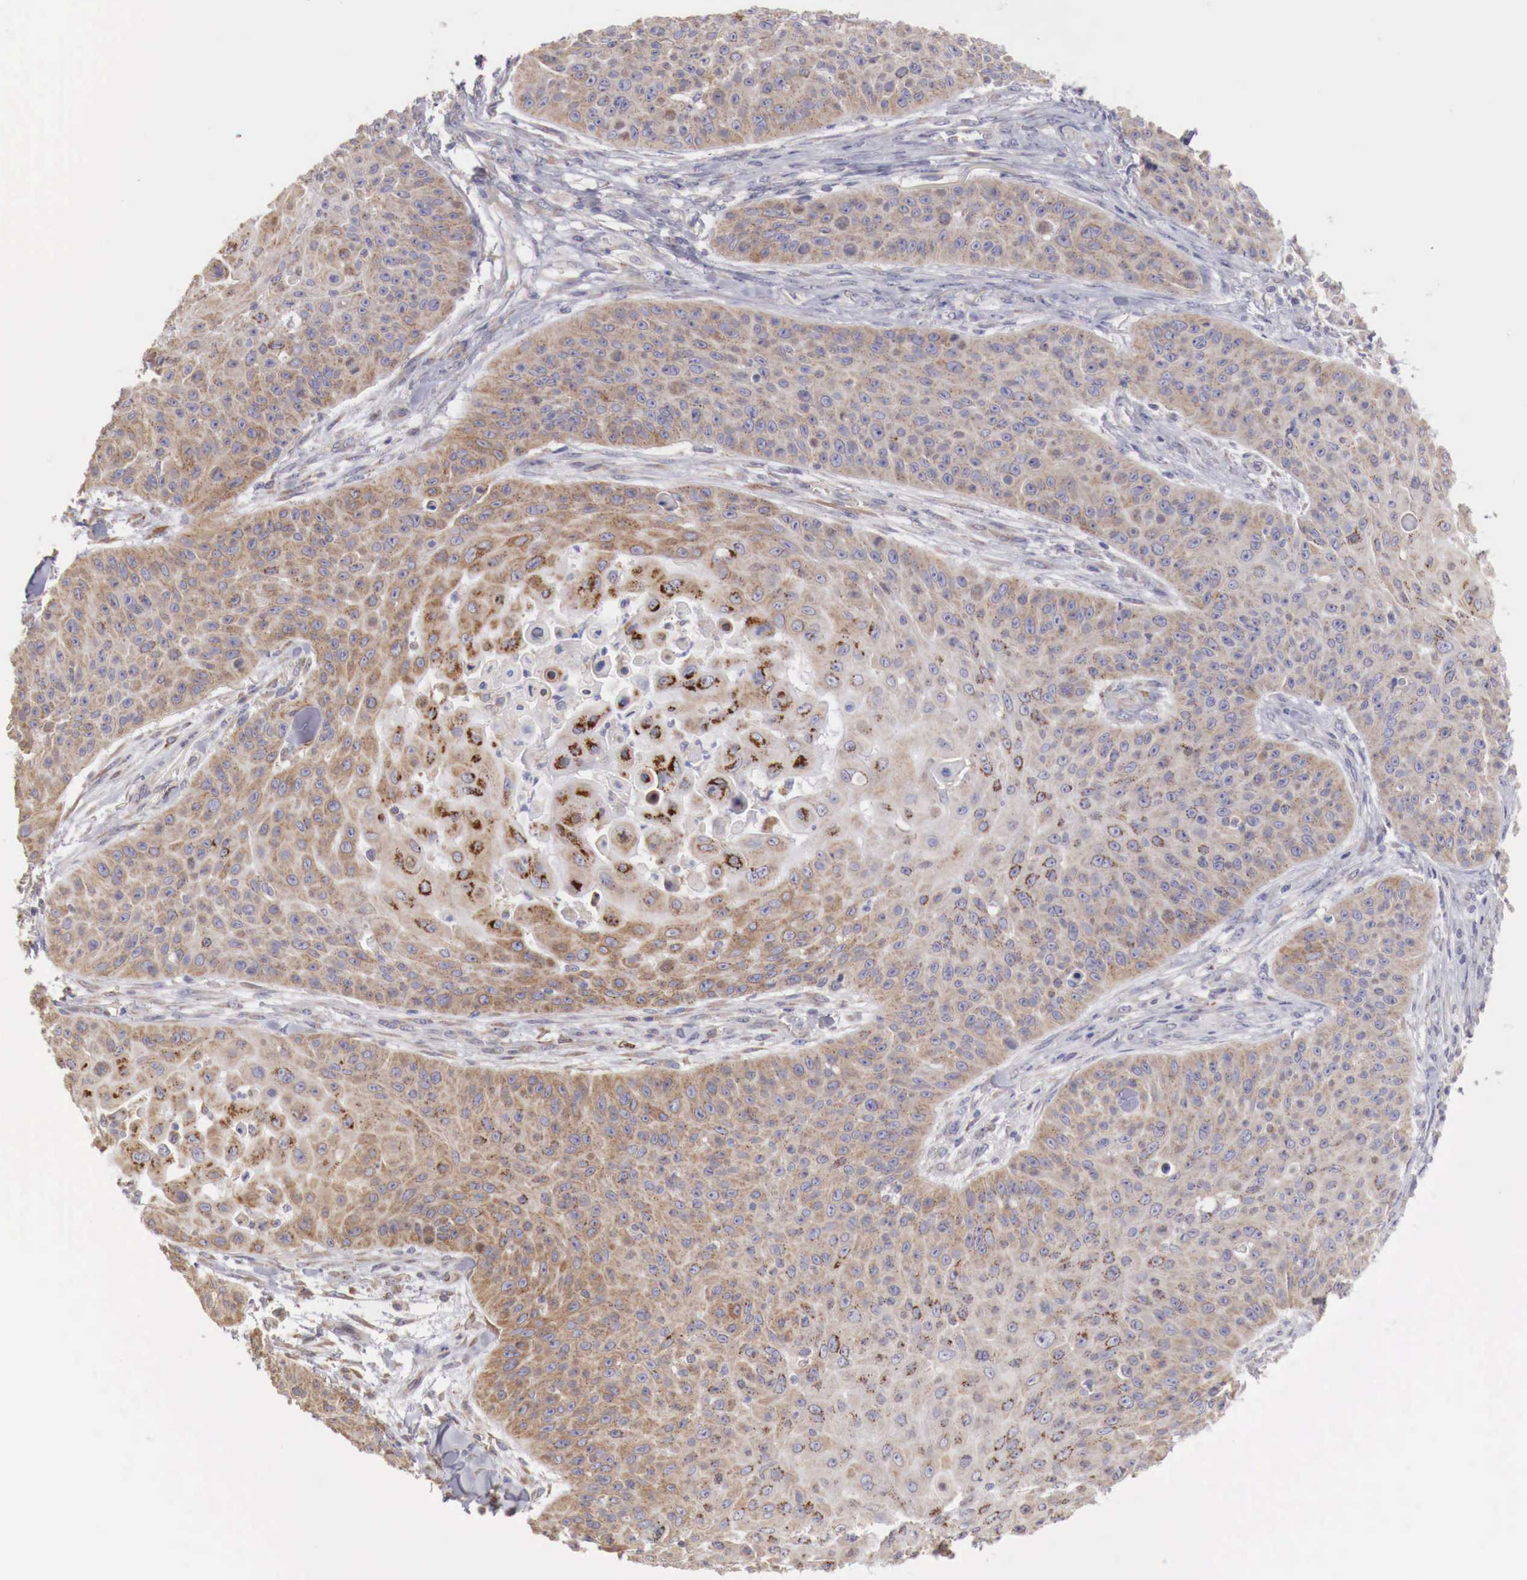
{"staining": {"intensity": "moderate", "quantity": ">75%", "location": "cytoplasmic/membranous"}, "tissue": "skin cancer", "cell_type": "Tumor cells", "image_type": "cancer", "snomed": [{"axis": "morphology", "description": "Squamous cell carcinoma, NOS"}, {"axis": "topography", "description": "Skin"}], "caption": "Skin cancer stained for a protein (brown) reveals moderate cytoplasmic/membranous positive positivity in approximately >75% of tumor cells.", "gene": "NSDHL", "patient": {"sex": "male", "age": 82}}